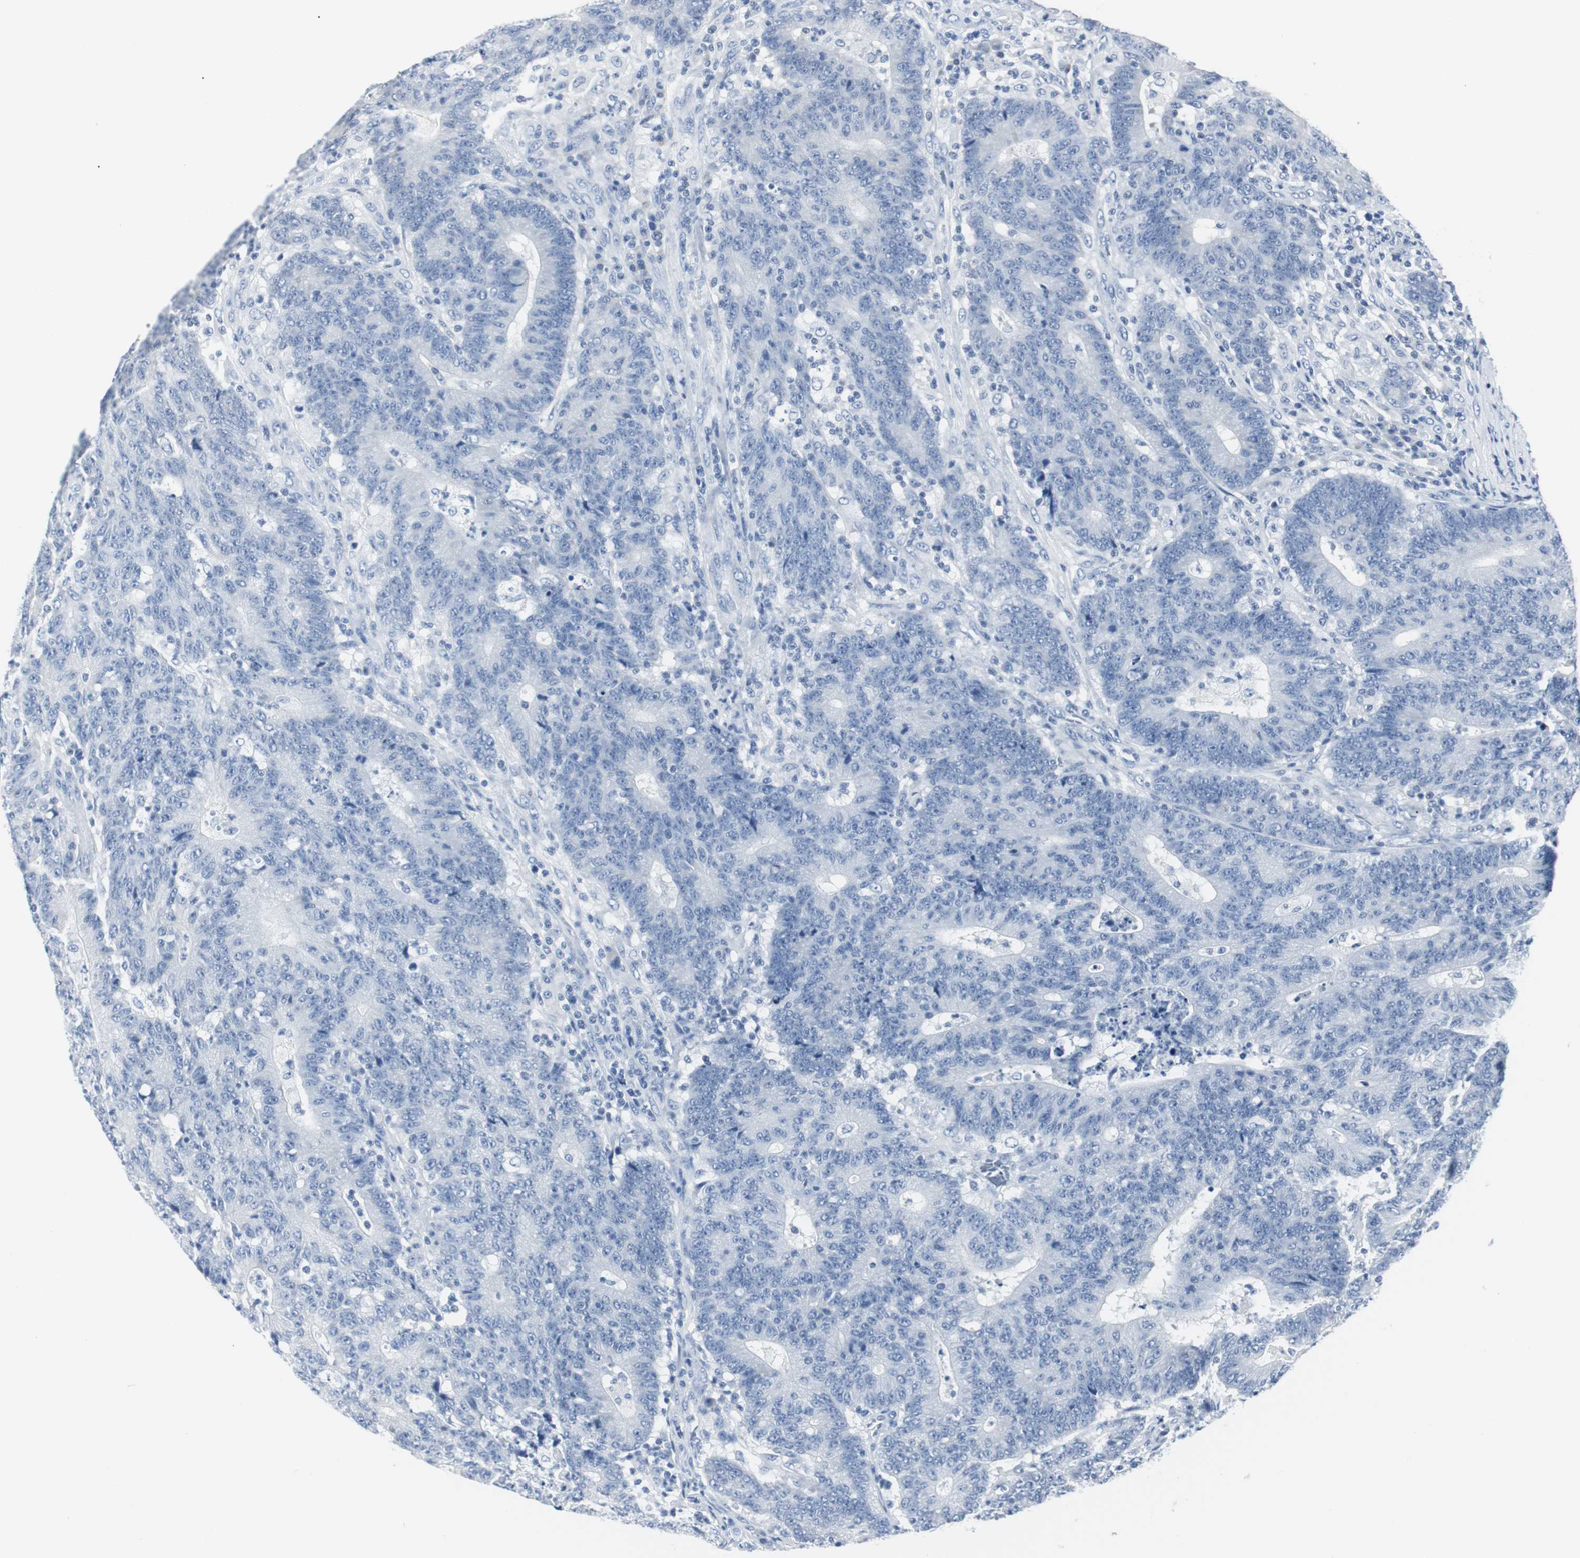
{"staining": {"intensity": "negative", "quantity": "none", "location": "none"}, "tissue": "colorectal cancer", "cell_type": "Tumor cells", "image_type": "cancer", "snomed": [{"axis": "morphology", "description": "Normal tissue, NOS"}, {"axis": "morphology", "description": "Adenocarcinoma, NOS"}, {"axis": "topography", "description": "Colon"}], "caption": "Immunohistochemistry of colorectal adenocarcinoma shows no staining in tumor cells. (Immunohistochemistry, brightfield microscopy, high magnification).", "gene": "GAP43", "patient": {"sex": "female", "age": 75}}